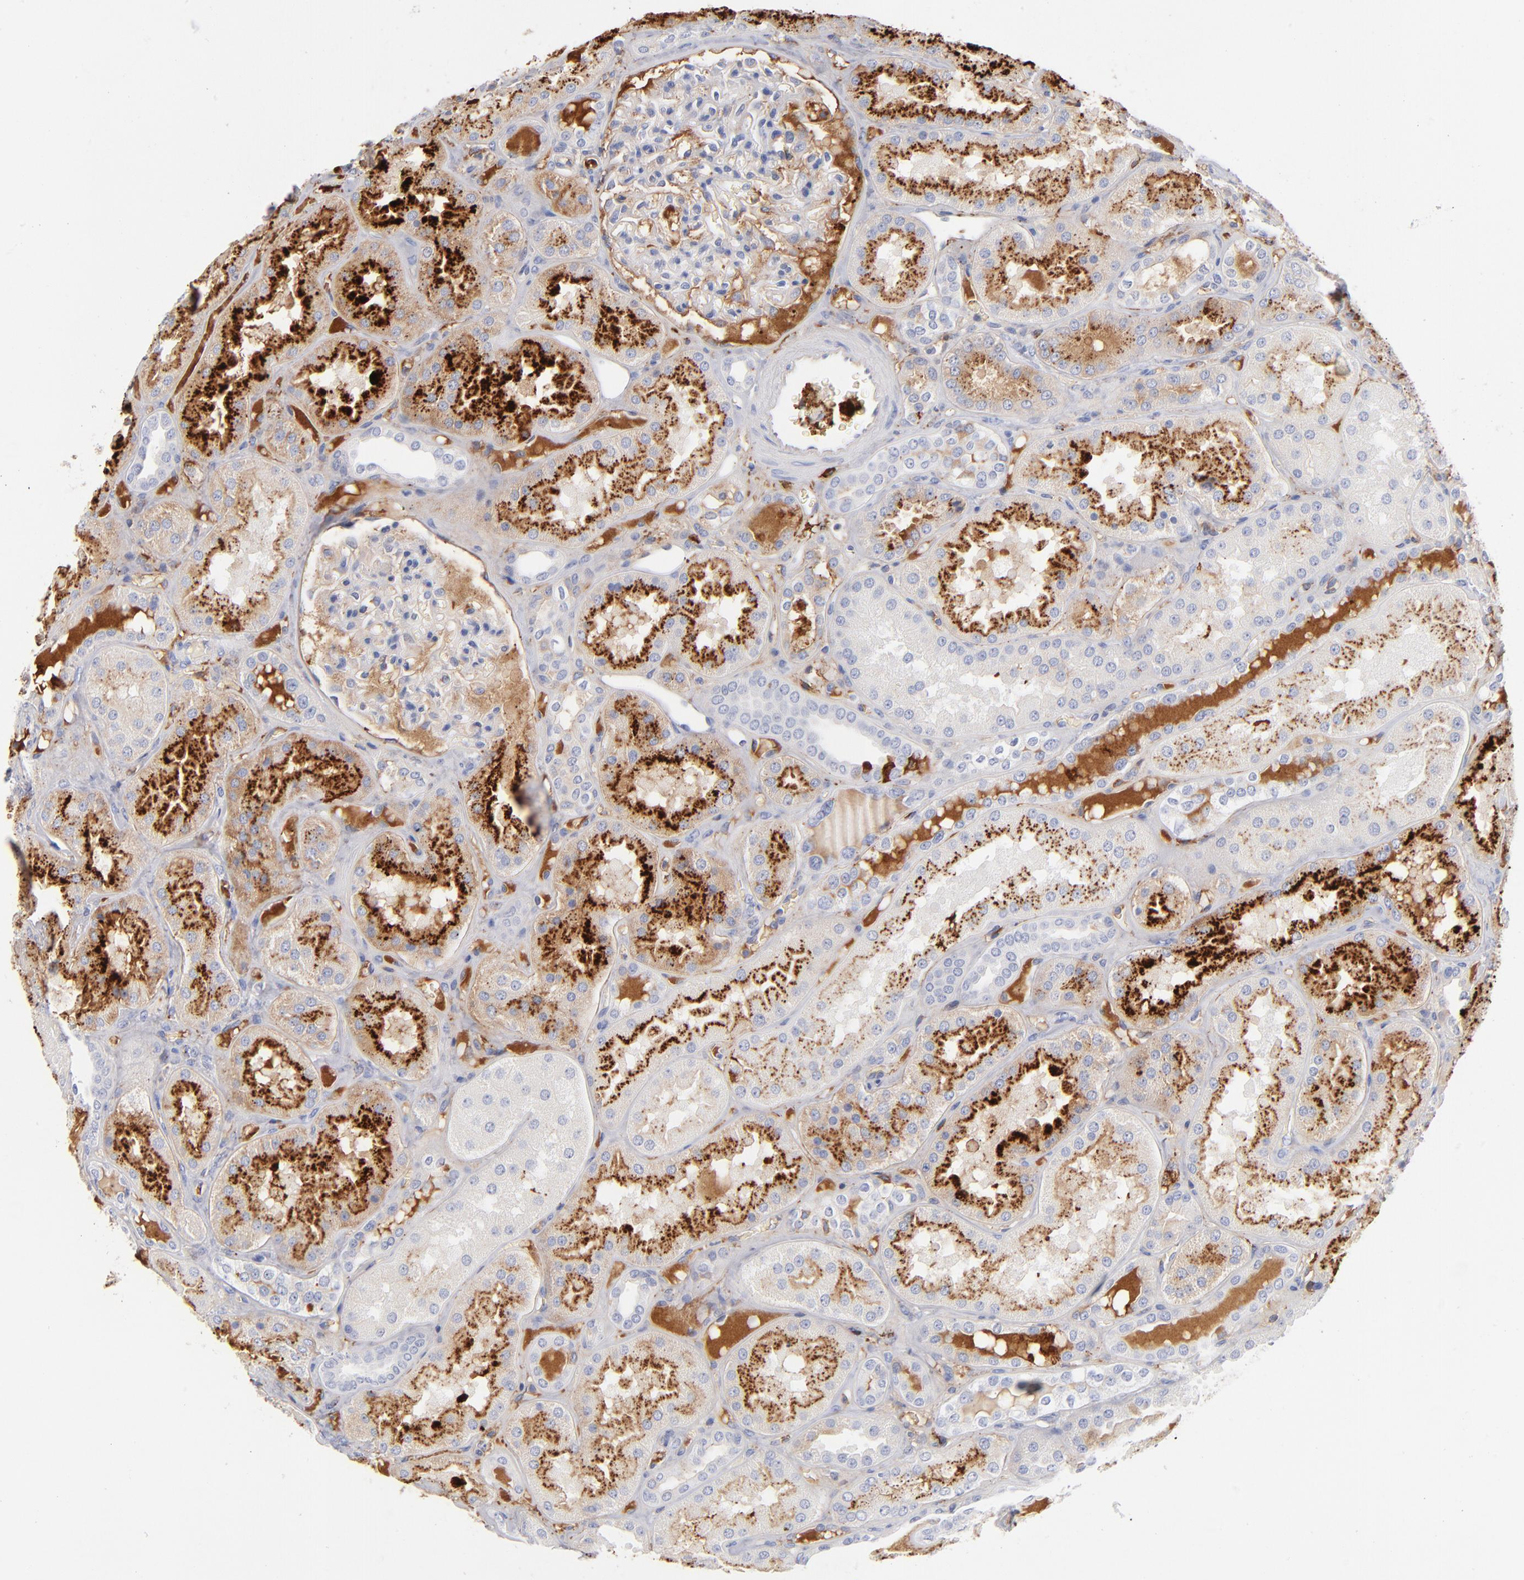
{"staining": {"intensity": "negative", "quantity": "none", "location": "none"}, "tissue": "kidney", "cell_type": "Cells in glomeruli", "image_type": "normal", "snomed": [{"axis": "morphology", "description": "Normal tissue, NOS"}, {"axis": "topography", "description": "Kidney"}], "caption": "This micrograph is of benign kidney stained with IHC to label a protein in brown with the nuclei are counter-stained blue. There is no positivity in cells in glomeruli.", "gene": "APOH", "patient": {"sex": "female", "age": 56}}